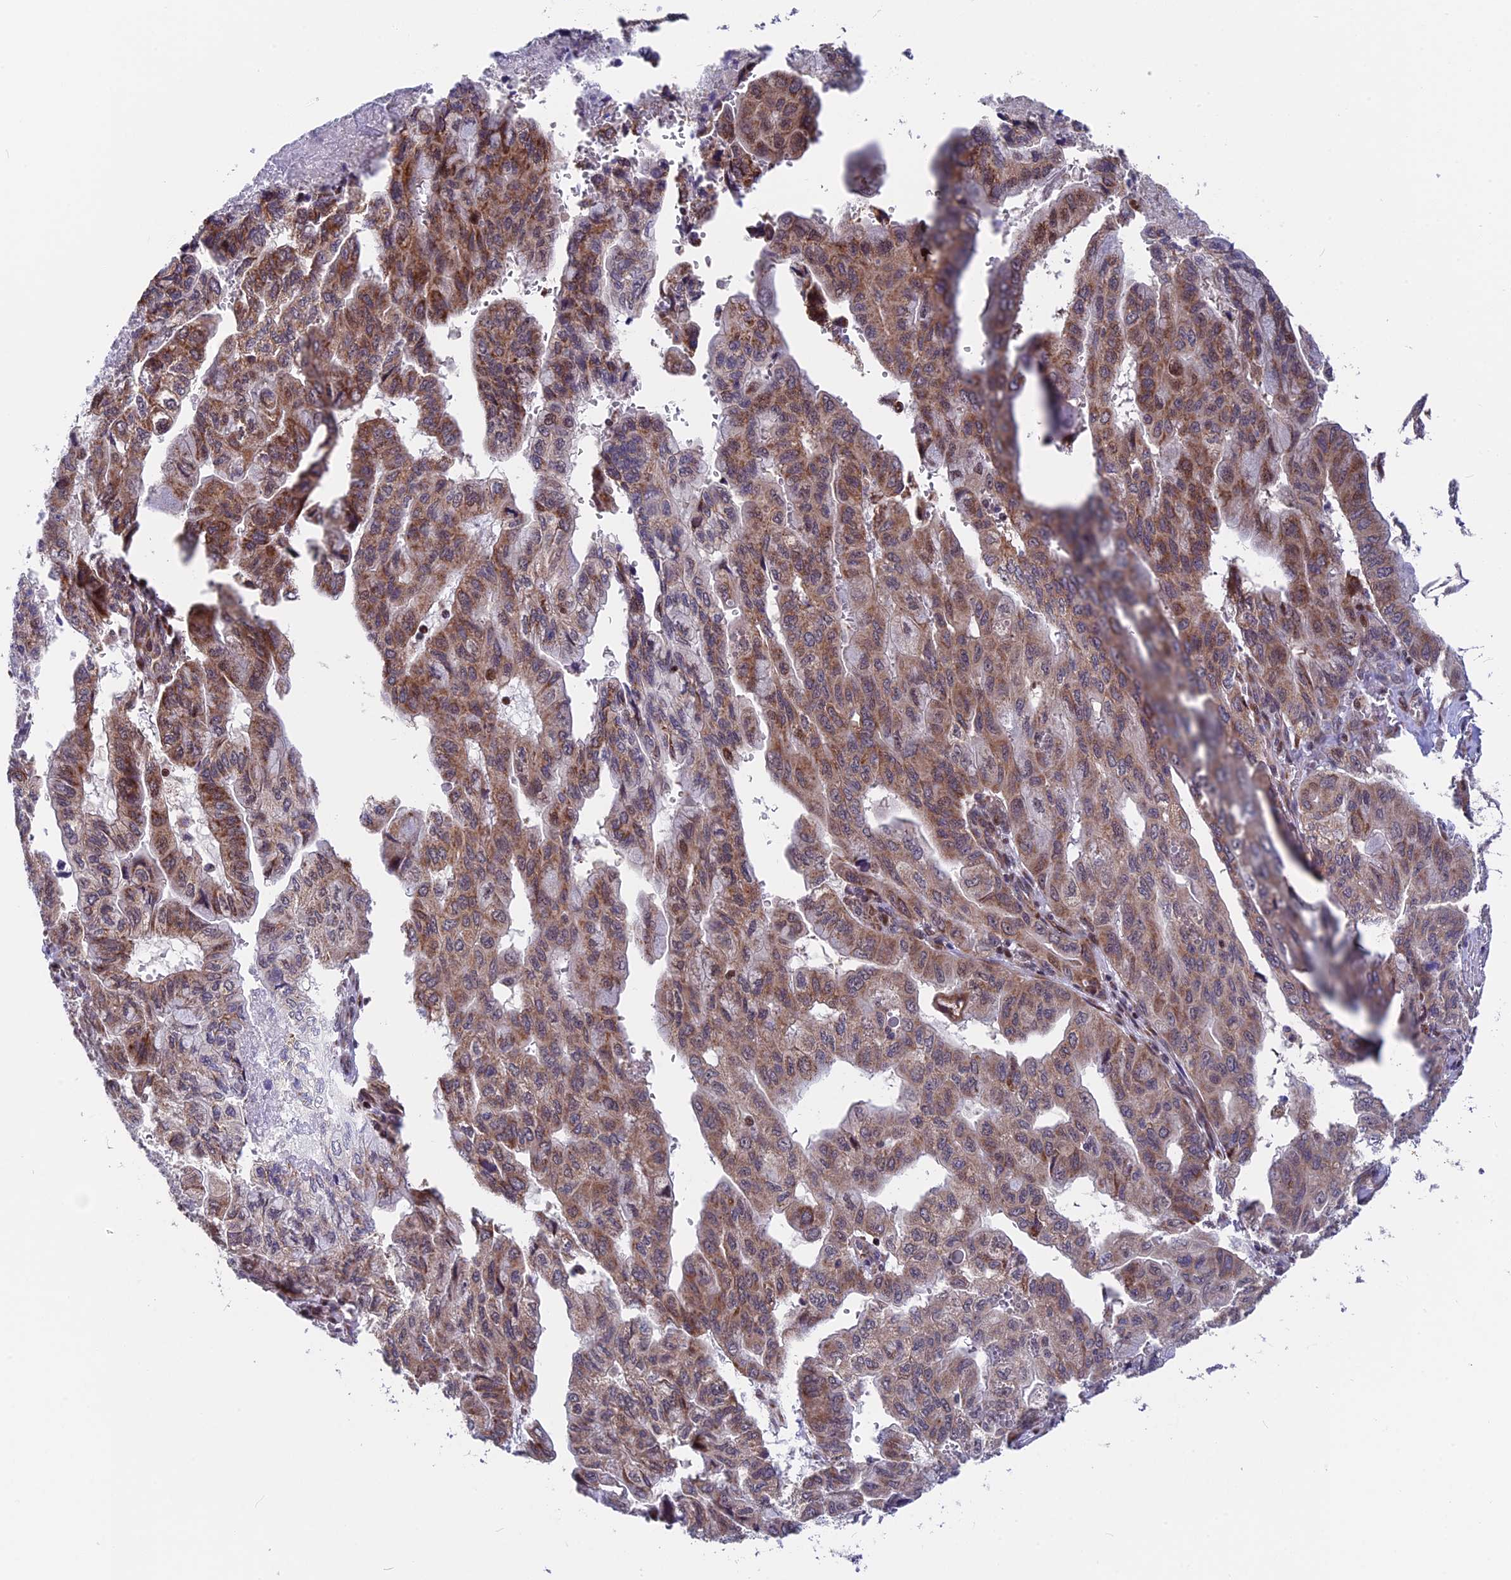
{"staining": {"intensity": "moderate", "quantity": ">75%", "location": "cytoplasmic/membranous"}, "tissue": "pancreatic cancer", "cell_type": "Tumor cells", "image_type": "cancer", "snomed": [{"axis": "morphology", "description": "Adenocarcinoma, NOS"}, {"axis": "topography", "description": "Pancreas"}], "caption": "Immunohistochemical staining of human pancreatic cancer (adenocarcinoma) demonstrates moderate cytoplasmic/membranous protein expression in approximately >75% of tumor cells. (DAB IHC with brightfield microscopy, high magnification).", "gene": "FAM174C", "patient": {"sex": "male", "age": 51}}